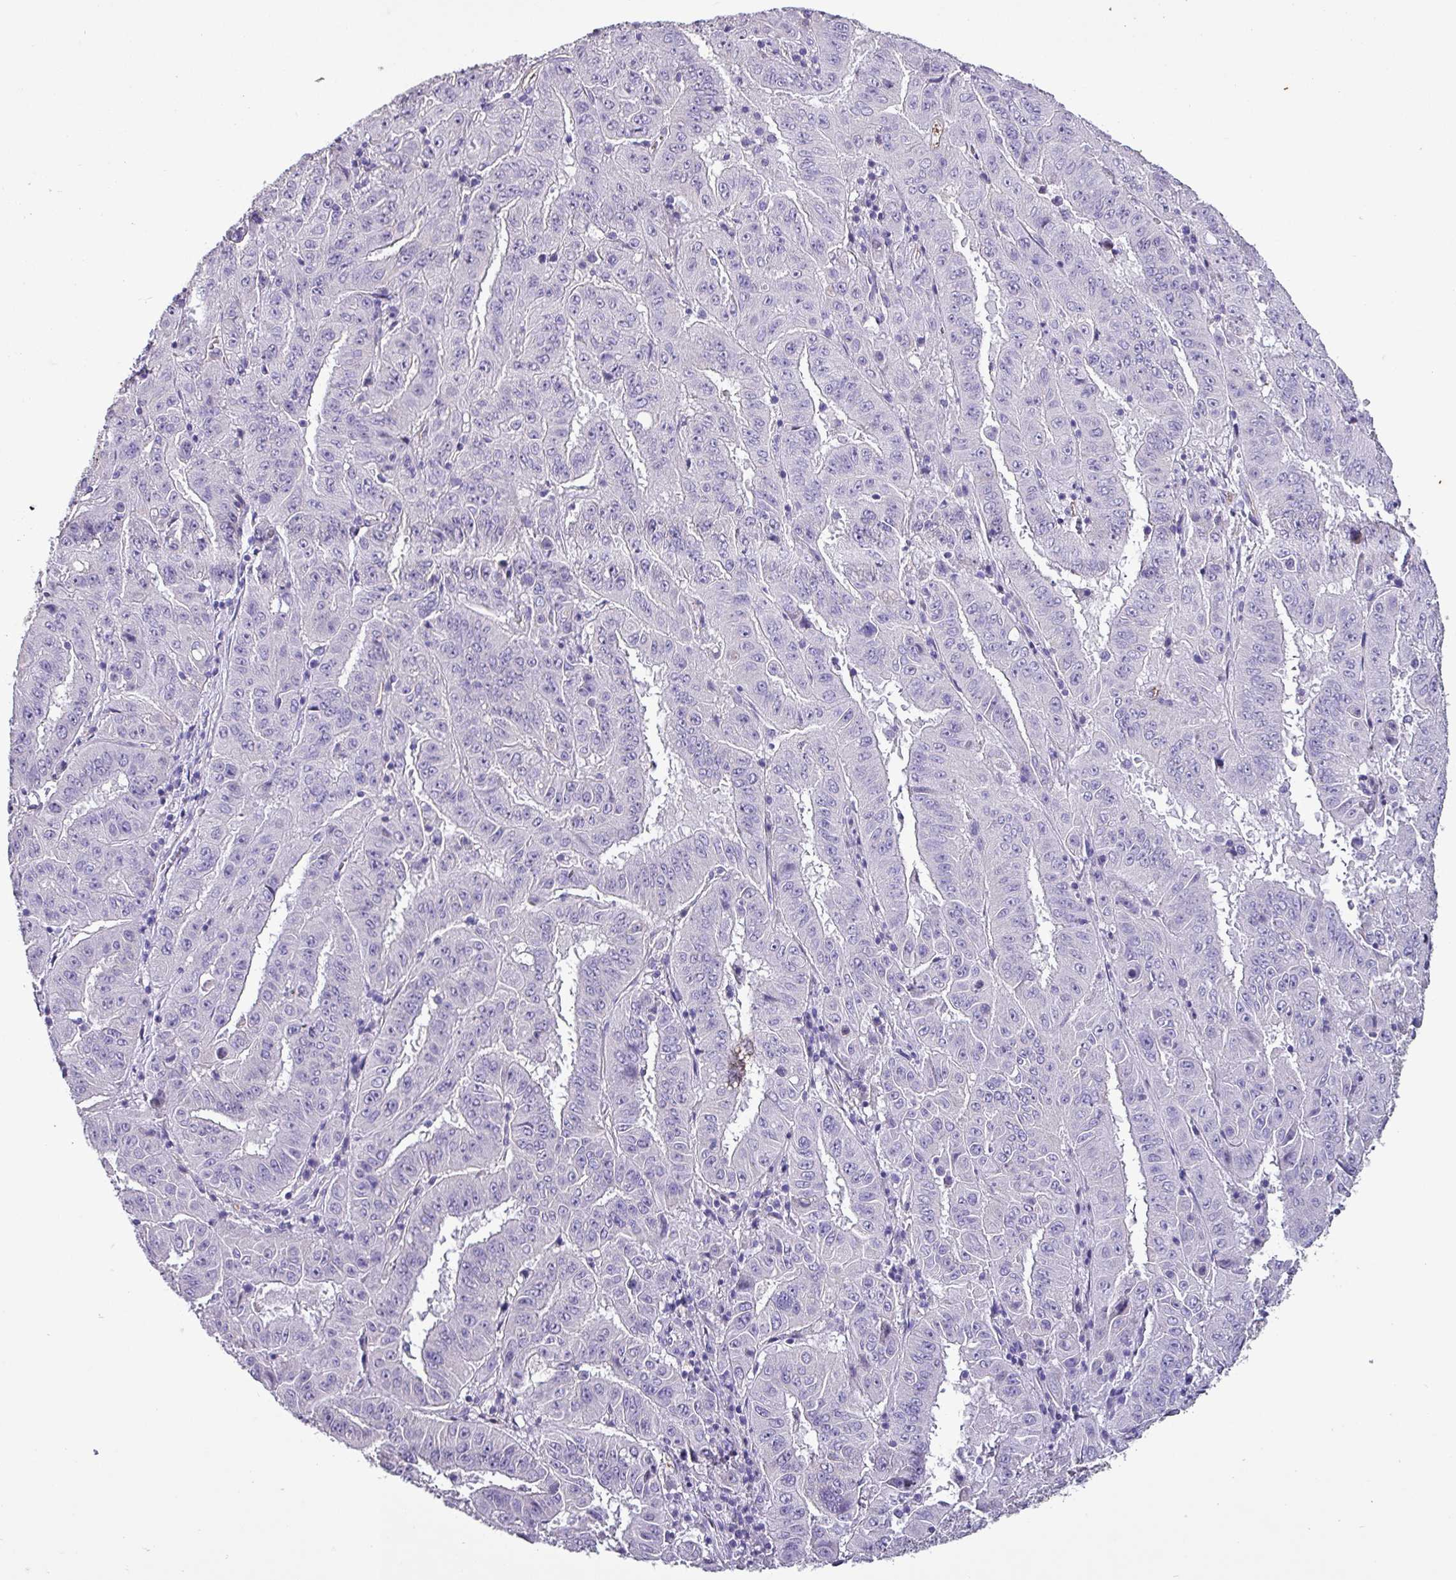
{"staining": {"intensity": "negative", "quantity": "none", "location": "none"}, "tissue": "pancreatic cancer", "cell_type": "Tumor cells", "image_type": "cancer", "snomed": [{"axis": "morphology", "description": "Adenocarcinoma, NOS"}, {"axis": "topography", "description": "Pancreas"}], "caption": "A high-resolution micrograph shows immunohistochemistry (IHC) staining of pancreatic adenocarcinoma, which demonstrates no significant expression in tumor cells.", "gene": "HP", "patient": {"sex": "male", "age": 63}}